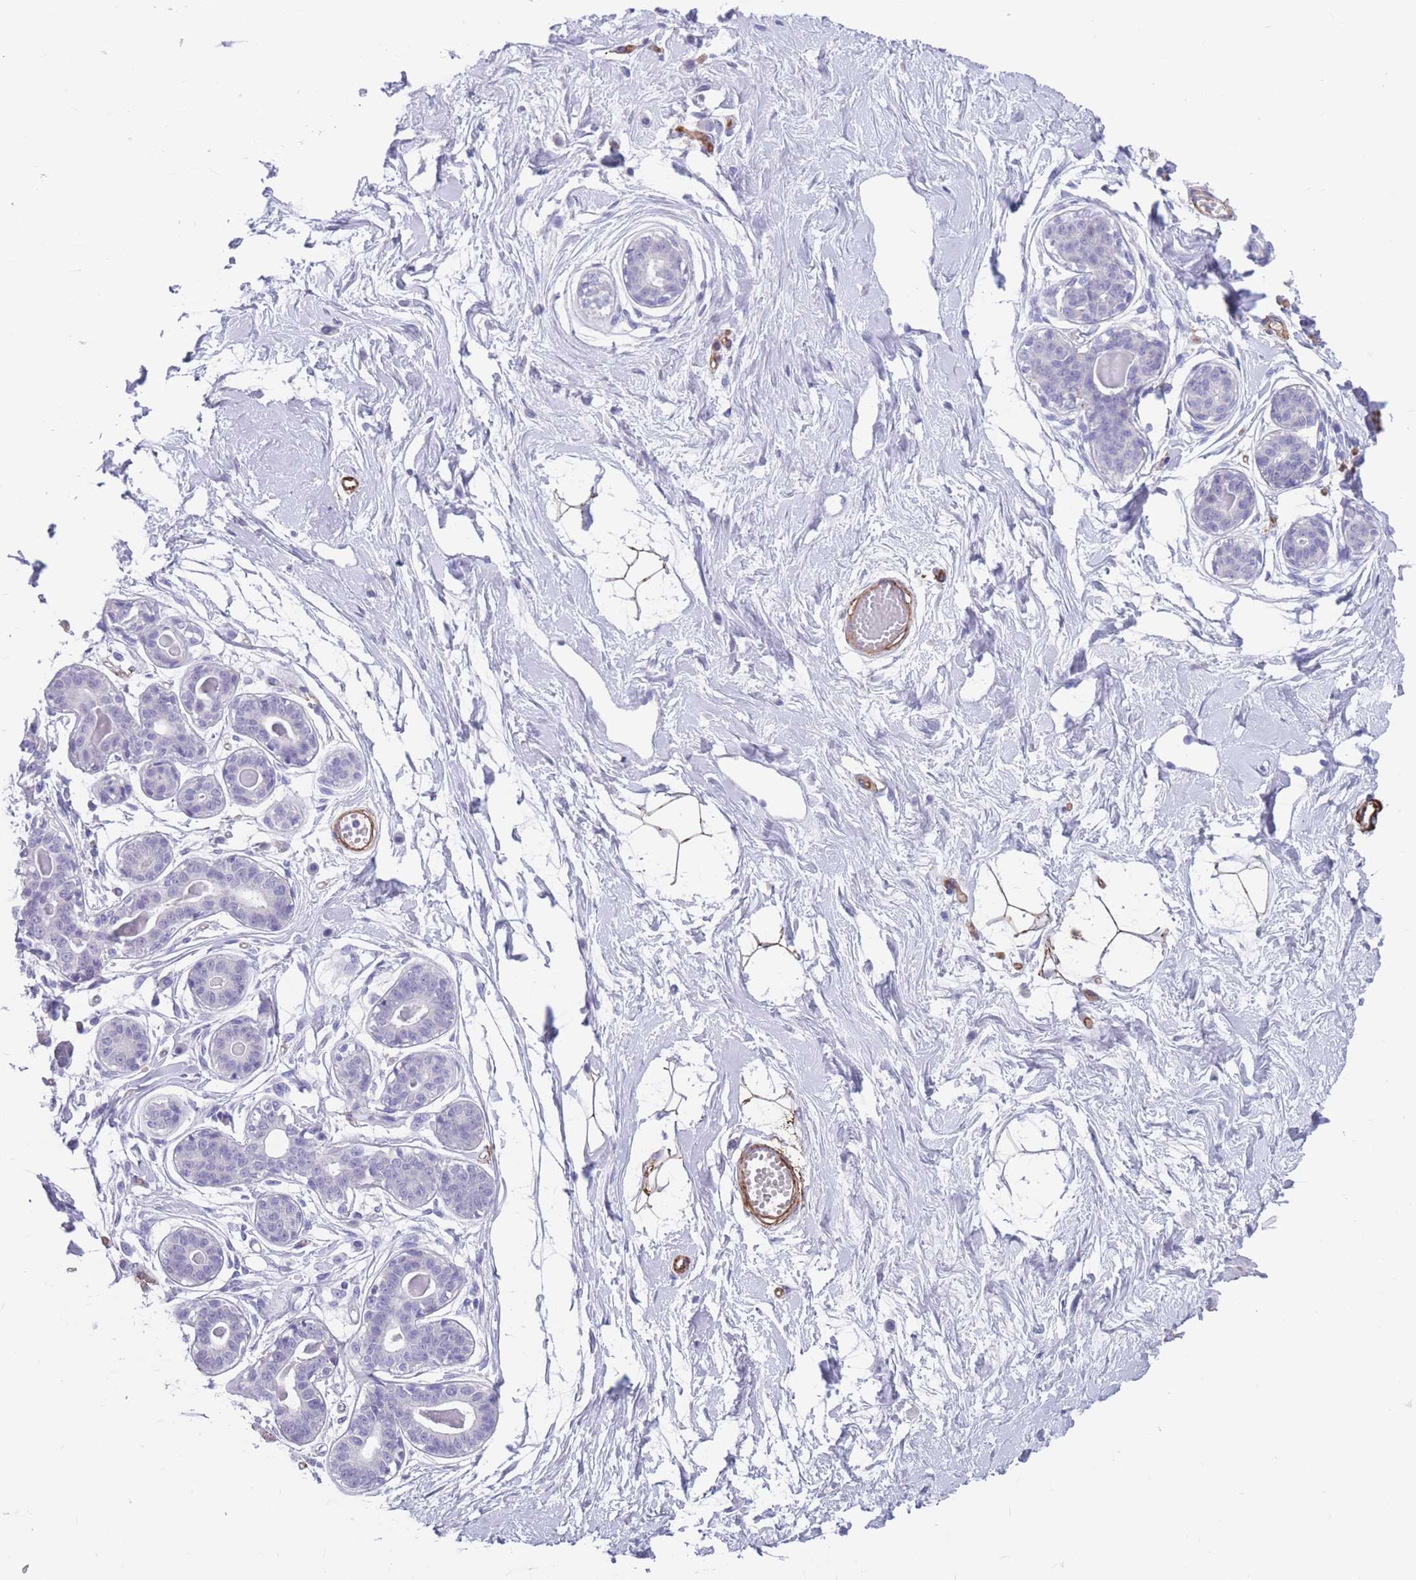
{"staining": {"intensity": "negative", "quantity": "none", "location": "none"}, "tissue": "breast", "cell_type": "Adipocytes", "image_type": "normal", "snomed": [{"axis": "morphology", "description": "Normal tissue, NOS"}, {"axis": "topography", "description": "Breast"}], "caption": "DAB immunohistochemical staining of normal breast displays no significant positivity in adipocytes.", "gene": "DPYD", "patient": {"sex": "female", "age": 45}}